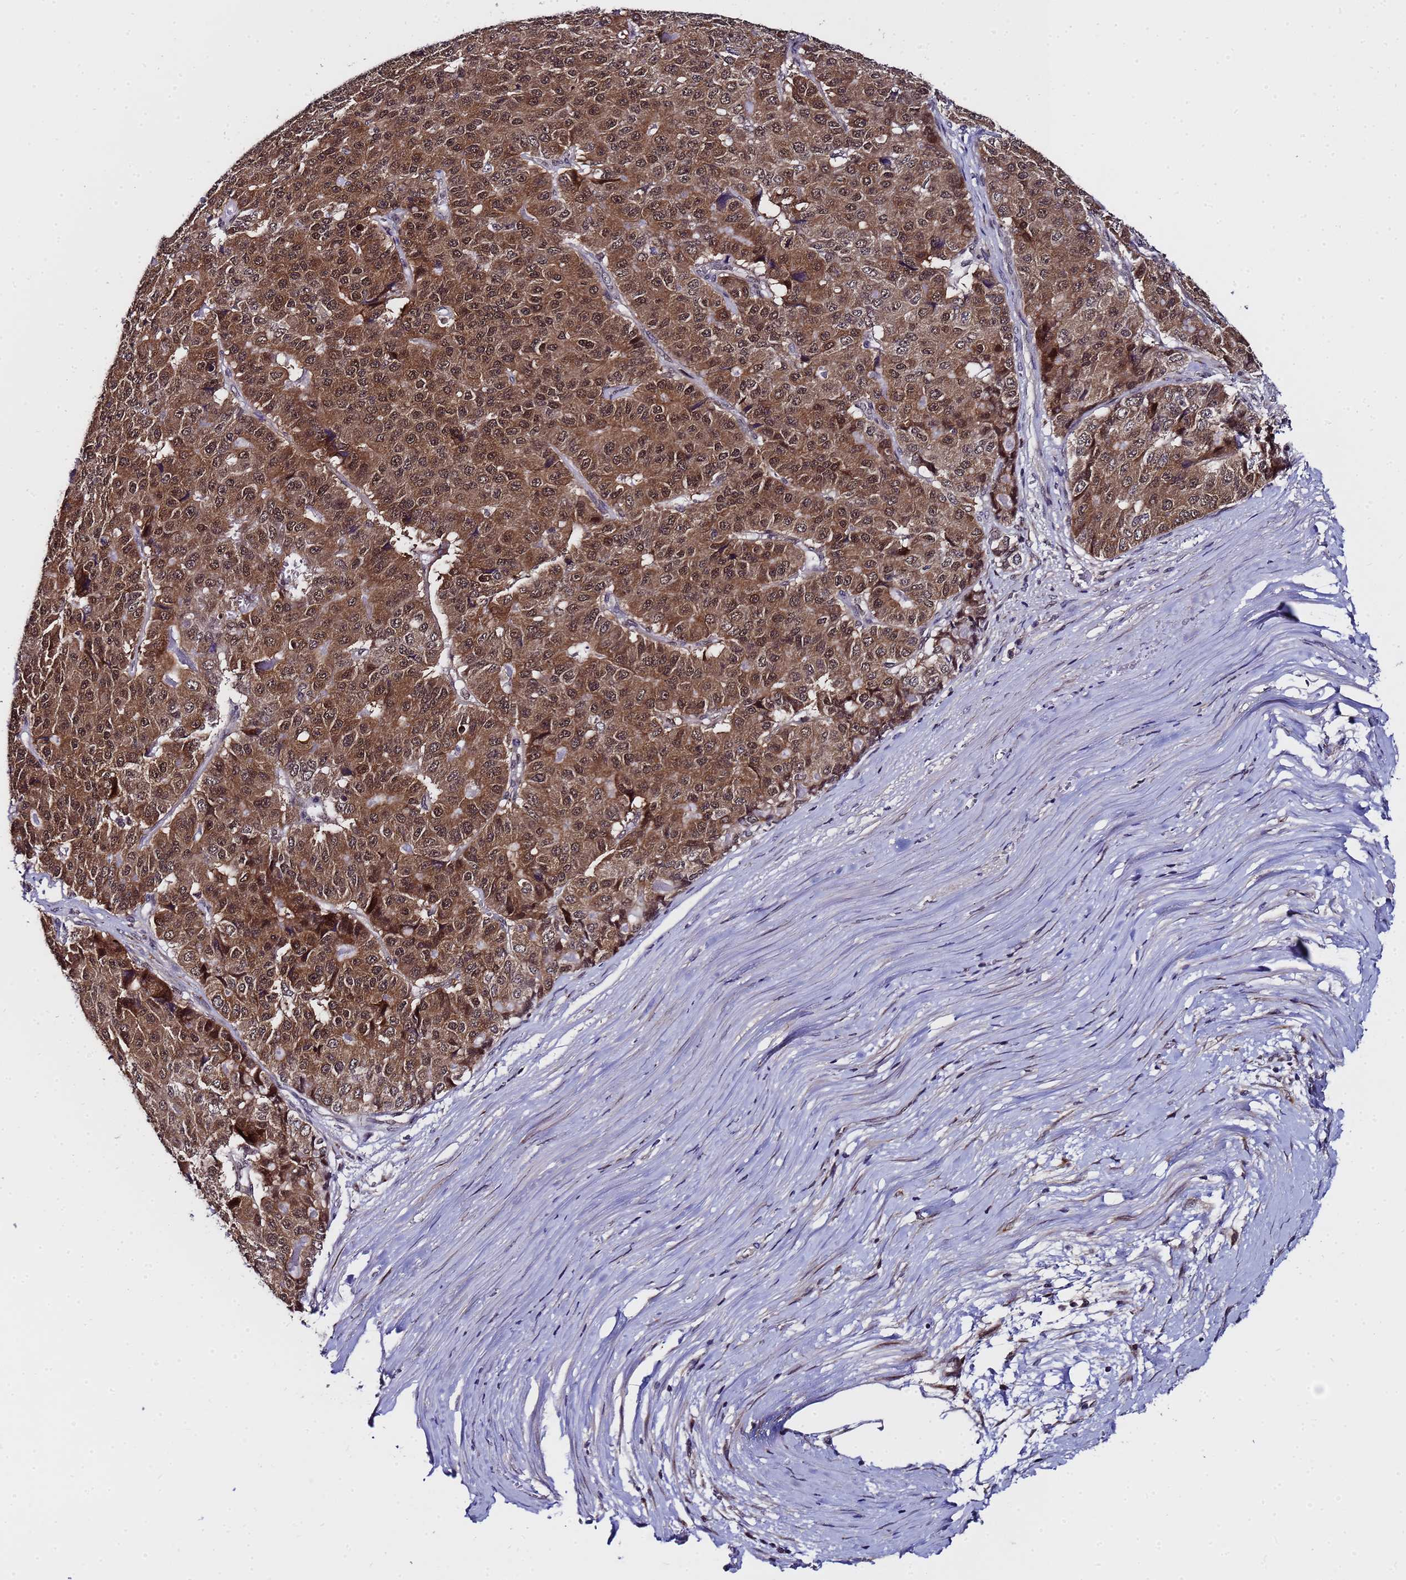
{"staining": {"intensity": "strong", "quantity": ">75%", "location": "cytoplasmic/membranous,nuclear"}, "tissue": "pancreatic cancer", "cell_type": "Tumor cells", "image_type": "cancer", "snomed": [{"axis": "morphology", "description": "Adenocarcinoma, NOS"}, {"axis": "topography", "description": "Pancreas"}], "caption": "Pancreatic cancer (adenocarcinoma) stained with immunohistochemistry (IHC) exhibits strong cytoplasmic/membranous and nuclear staining in about >75% of tumor cells. The staining was performed using DAB (3,3'-diaminobenzidine) to visualize the protein expression in brown, while the nuclei were stained in blue with hematoxylin (Magnification: 20x).", "gene": "ANAPC13", "patient": {"sex": "male", "age": 50}}